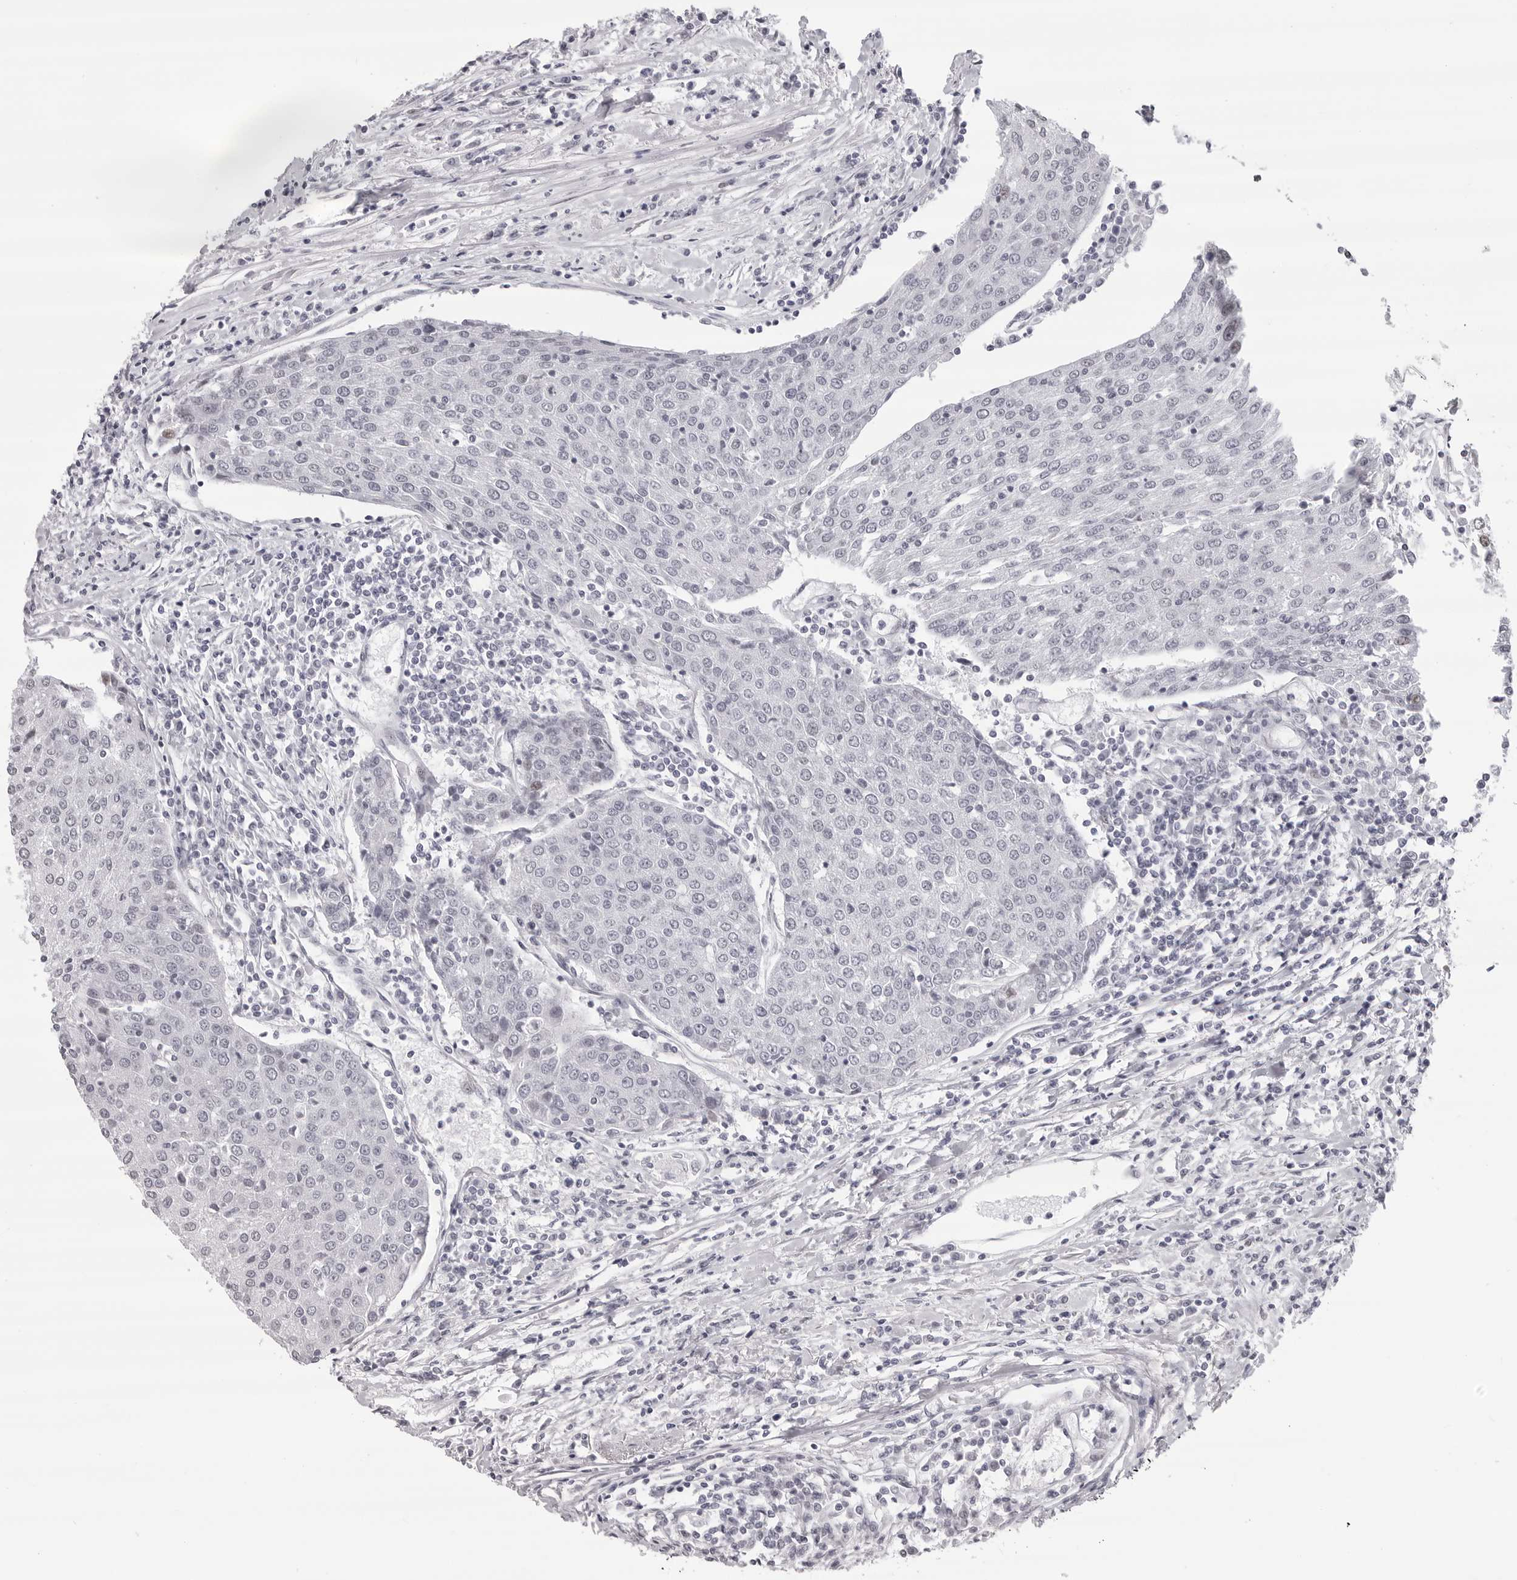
{"staining": {"intensity": "negative", "quantity": "none", "location": "none"}, "tissue": "urothelial cancer", "cell_type": "Tumor cells", "image_type": "cancer", "snomed": [{"axis": "morphology", "description": "Urothelial carcinoma, High grade"}, {"axis": "topography", "description": "Urinary bladder"}], "caption": "Tumor cells show no significant protein expression in urothelial carcinoma (high-grade).", "gene": "PHF3", "patient": {"sex": "female", "age": 85}}